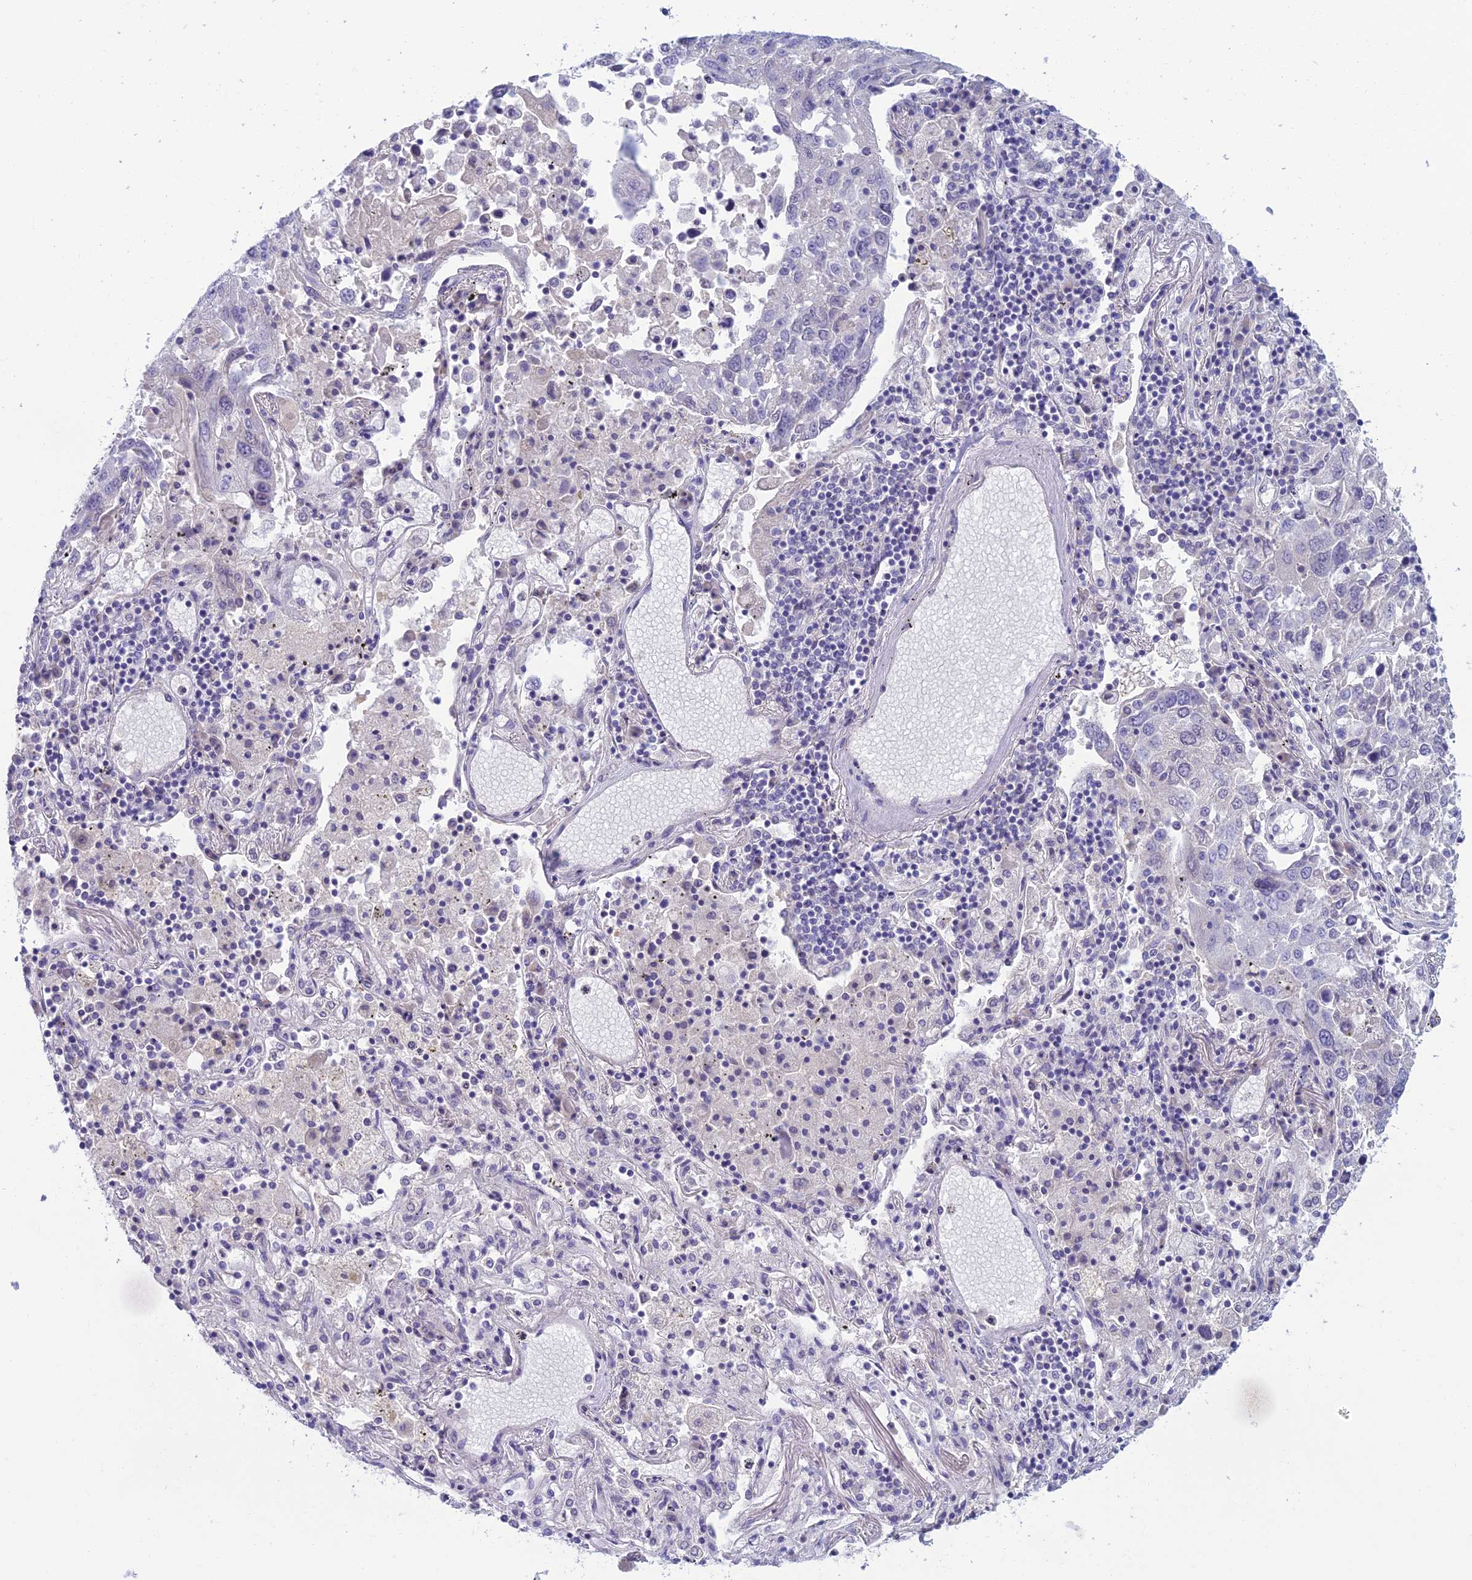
{"staining": {"intensity": "negative", "quantity": "none", "location": "none"}, "tissue": "lung cancer", "cell_type": "Tumor cells", "image_type": "cancer", "snomed": [{"axis": "morphology", "description": "Squamous cell carcinoma, NOS"}, {"axis": "topography", "description": "Lung"}], "caption": "The histopathology image demonstrates no staining of tumor cells in lung cancer.", "gene": "SLC25A41", "patient": {"sex": "male", "age": 65}}